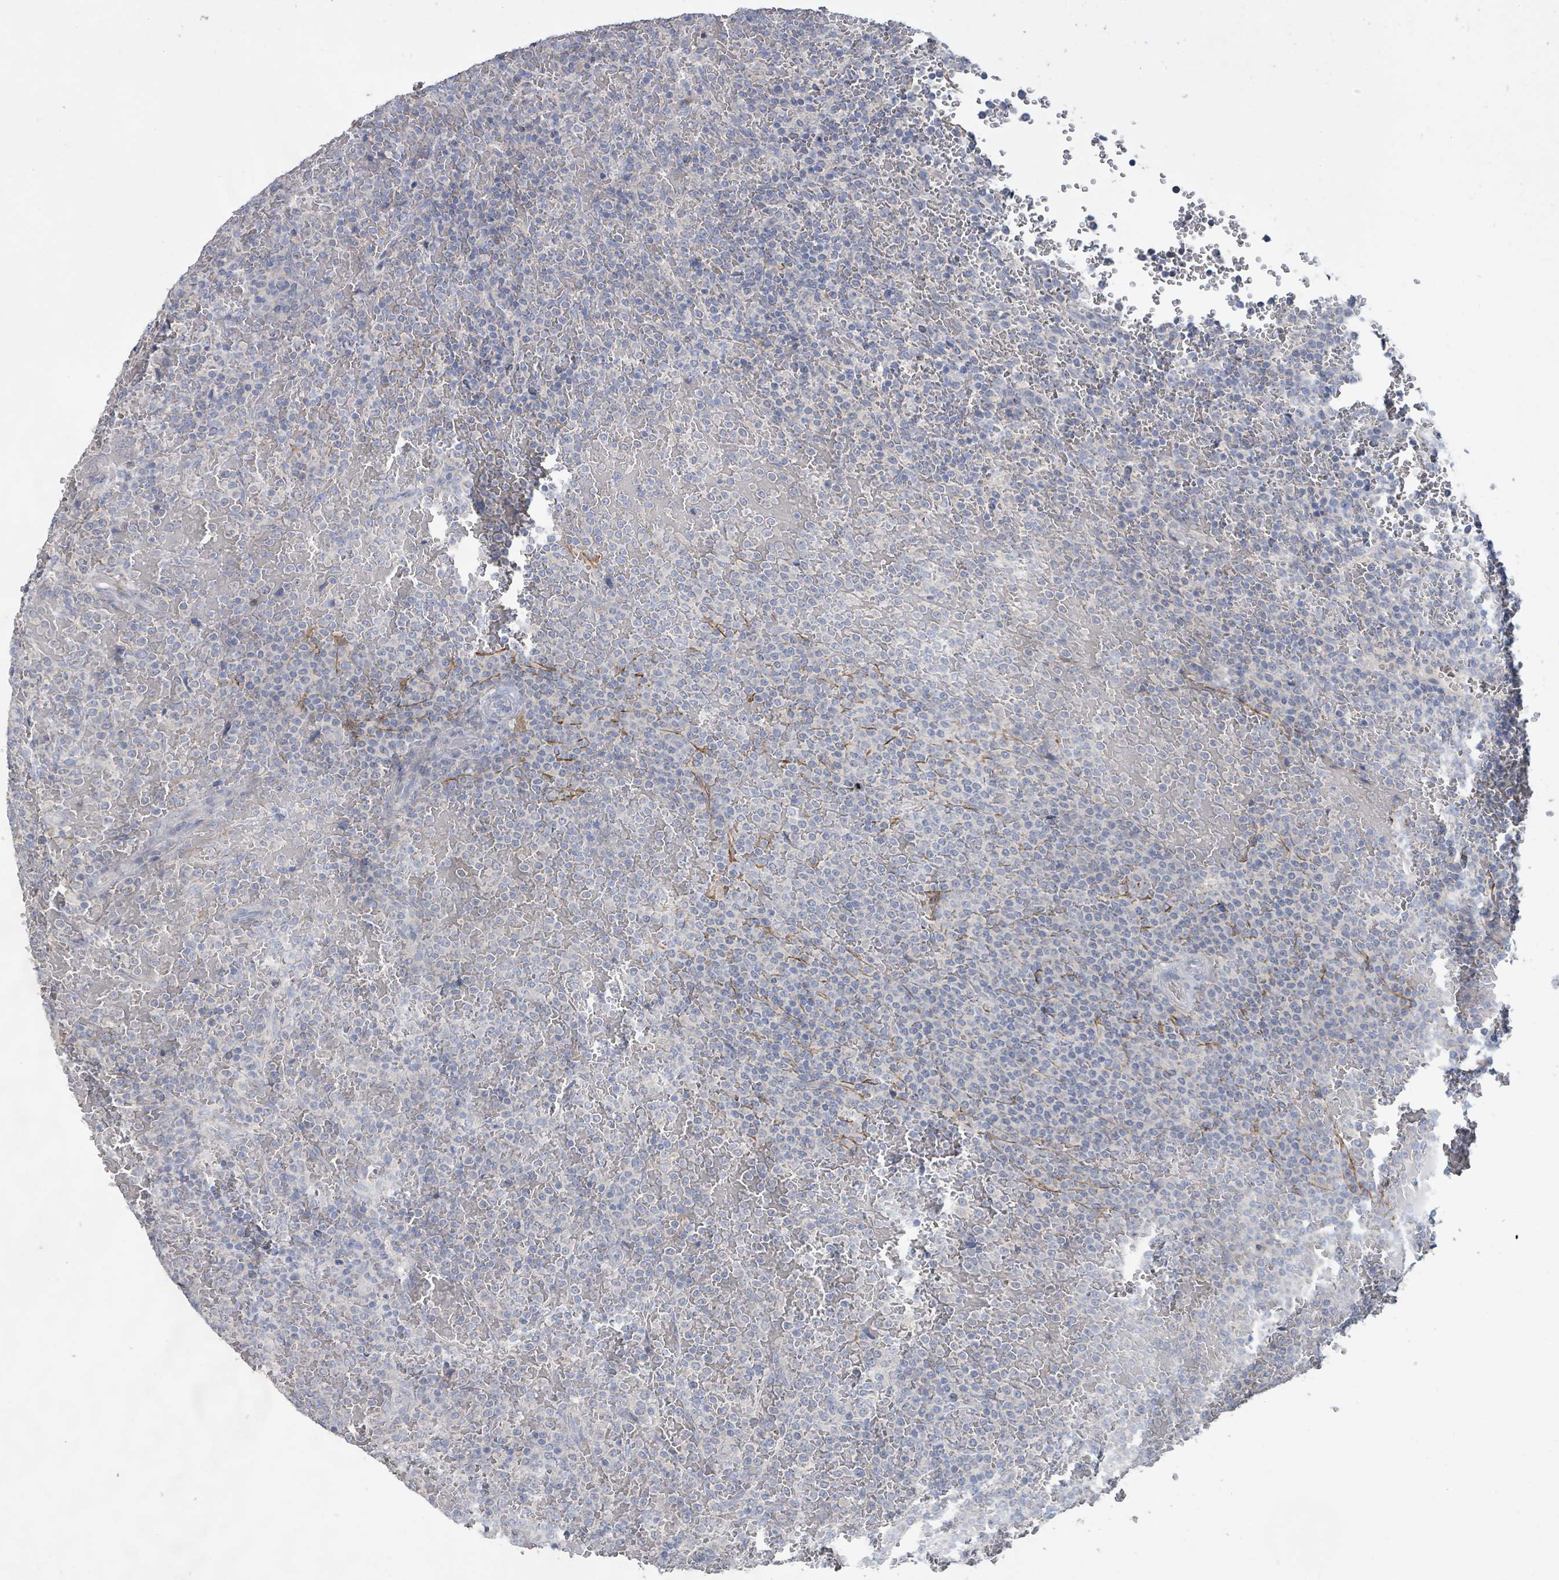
{"staining": {"intensity": "negative", "quantity": "none", "location": "none"}, "tissue": "lymphoma", "cell_type": "Tumor cells", "image_type": "cancer", "snomed": [{"axis": "morphology", "description": "Malignant lymphoma, non-Hodgkin's type, Low grade"}, {"axis": "topography", "description": "Spleen"}], "caption": "A photomicrograph of human malignant lymphoma, non-Hodgkin's type (low-grade) is negative for staining in tumor cells.", "gene": "KCNS2", "patient": {"sex": "male", "age": 60}}